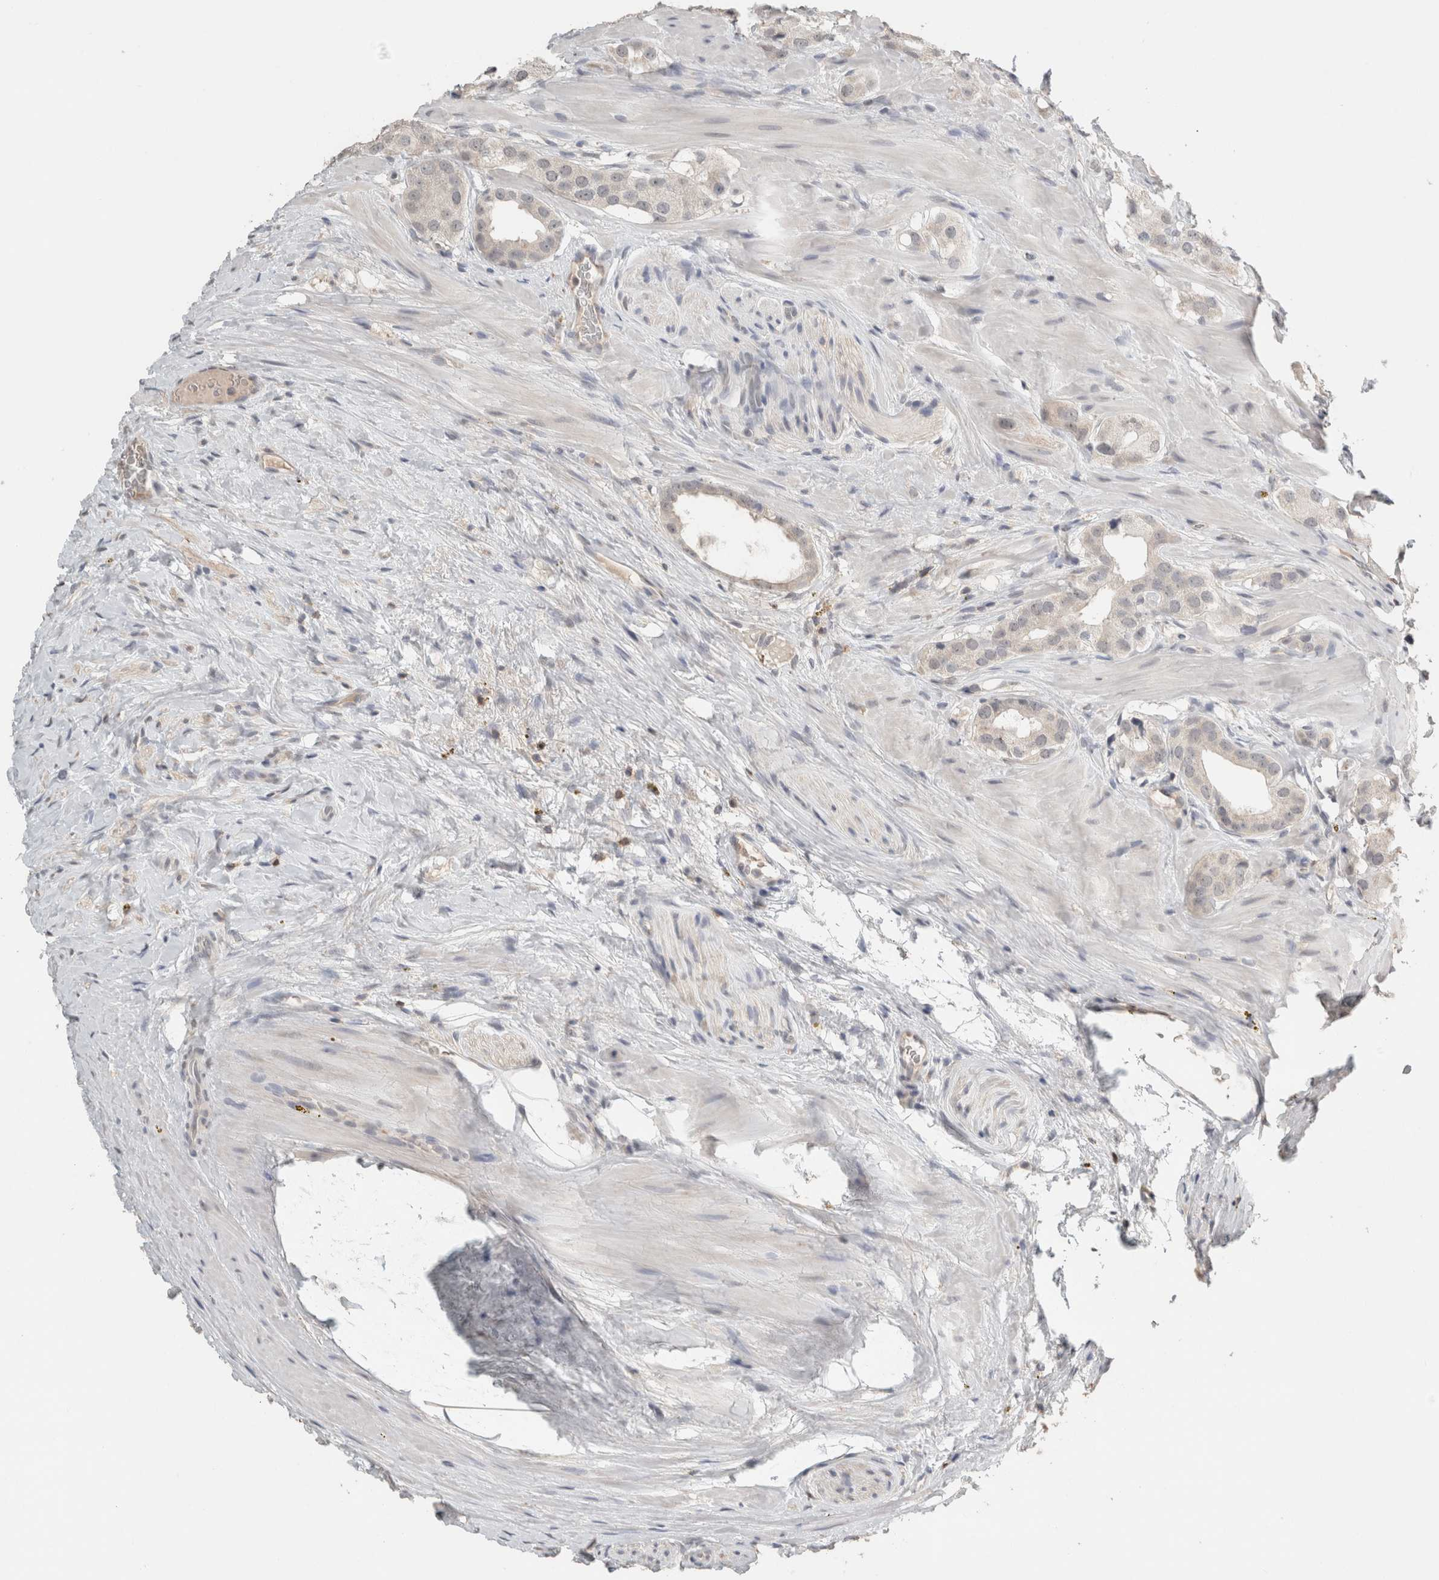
{"staining": {"intensity": "negative", "quantity": "none", "location": "none"}, "tissue": "prostate cancer", "cell_type": "Tumor cells", "image_type": "cancer", "snomed": [{"axis": "morphology", "description": "Adenocarcinoma, High grade"}, {"axis": "topography", "description": "Prostate"}], "caption": "Prostate adenocarcinoma (high-grade) stained for a protein using immunohistochemistry (IHC) demonstrates no positivity tumor cells.", "gene": "TRAT1", "patient": {"sex": "male", "age": 63}}